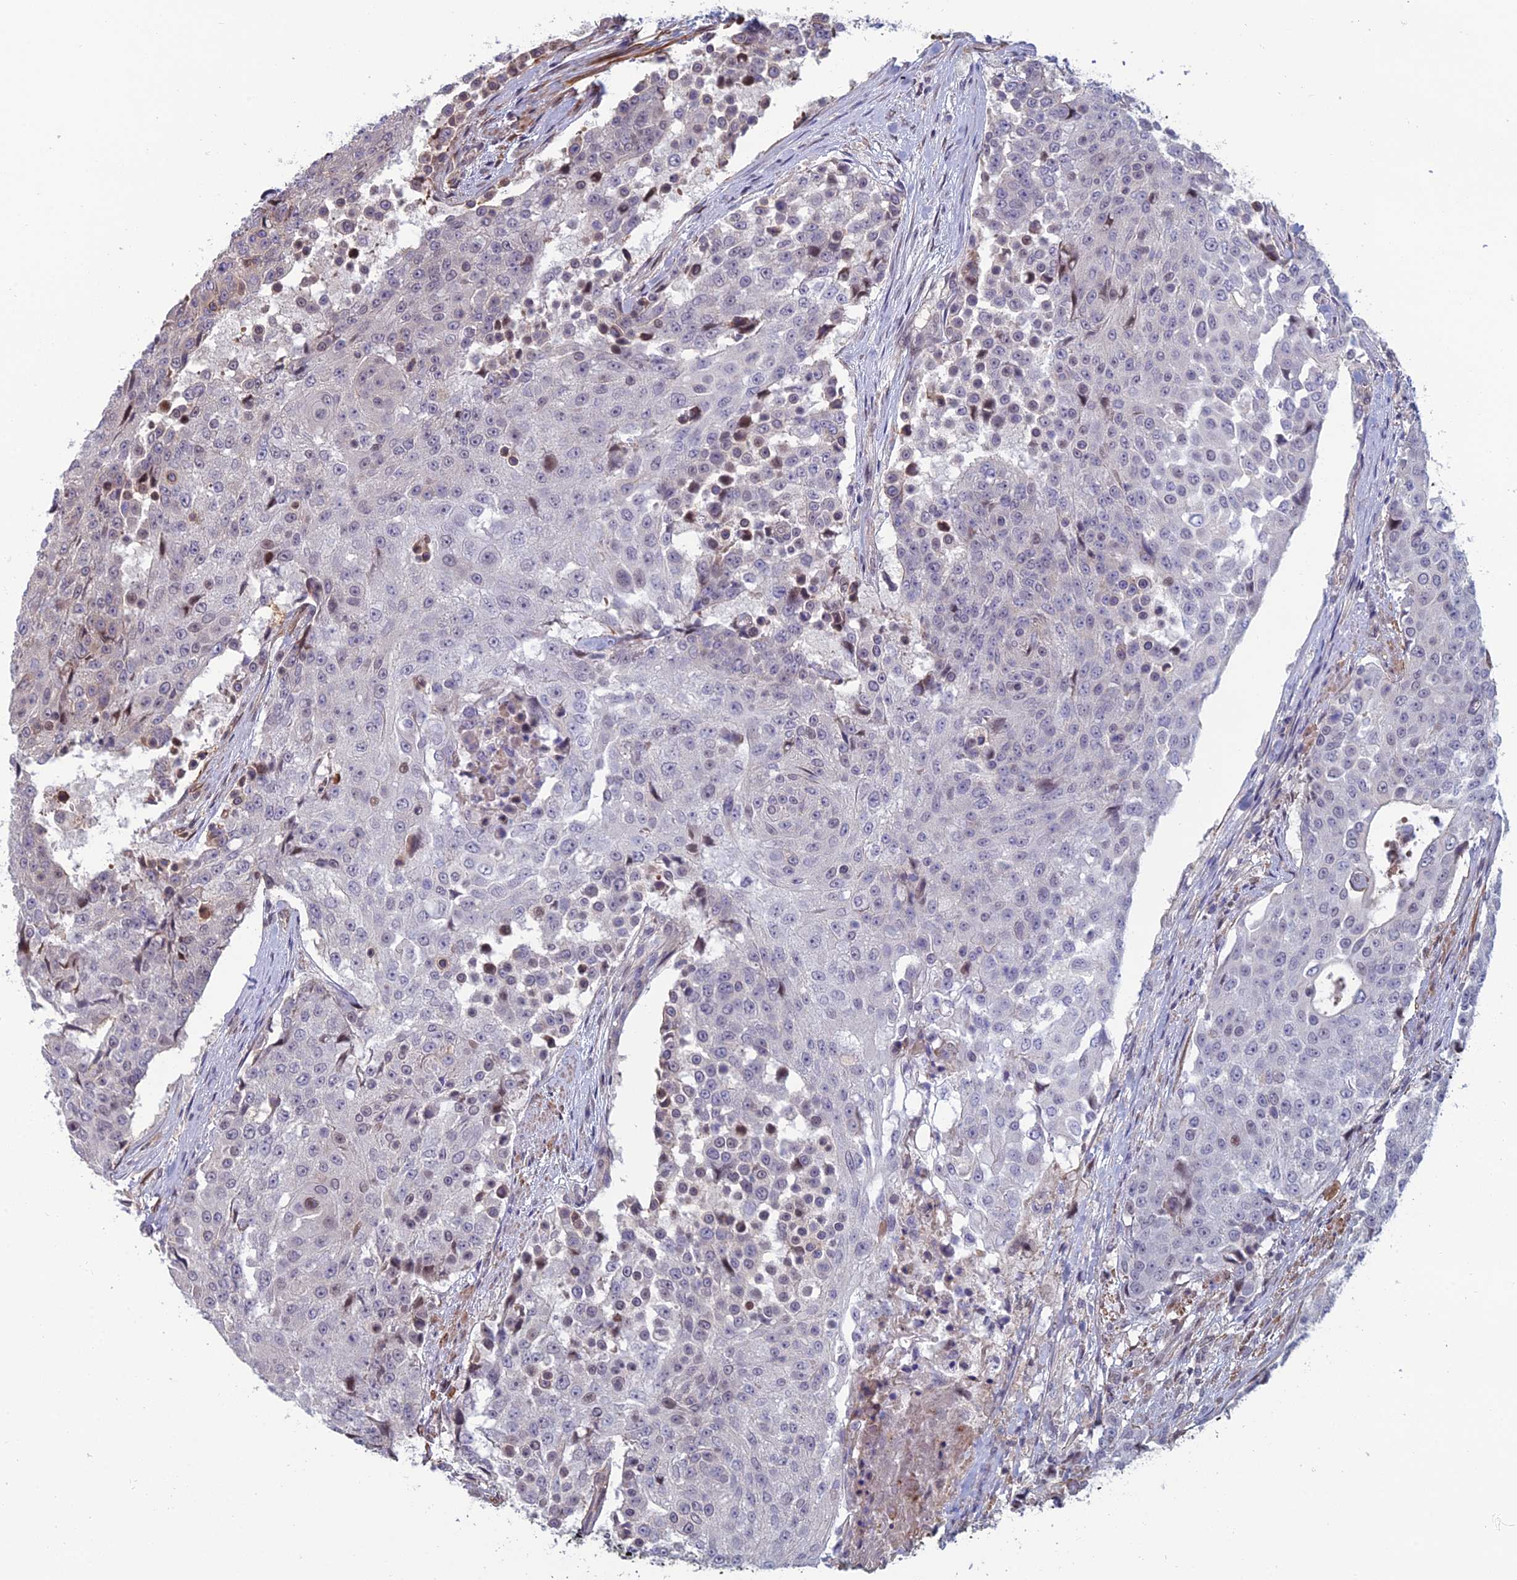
{"staining": {"intensity": "negative", "quantity": "none", "location": "none"}, "tissue": "urothelial cancer", "cell_type": "Tumor cells", "image_type": "cancer", "snomed": [{"axis": "morphology", "description": "Urothelial carcinoma, High grade"}, {"axis": "topography", "description": "Urinary bladder"}], "caption": "This histopathology image is of urothelial carcinoma (high-grade) stained with immunohistochemistry (IHC) to label a protein in brown with the nuclei are counter-stained blue. There is no expression in tumor cells.", "gene": "CCDC183", "patient": {"sex": "female", "age": 63}}